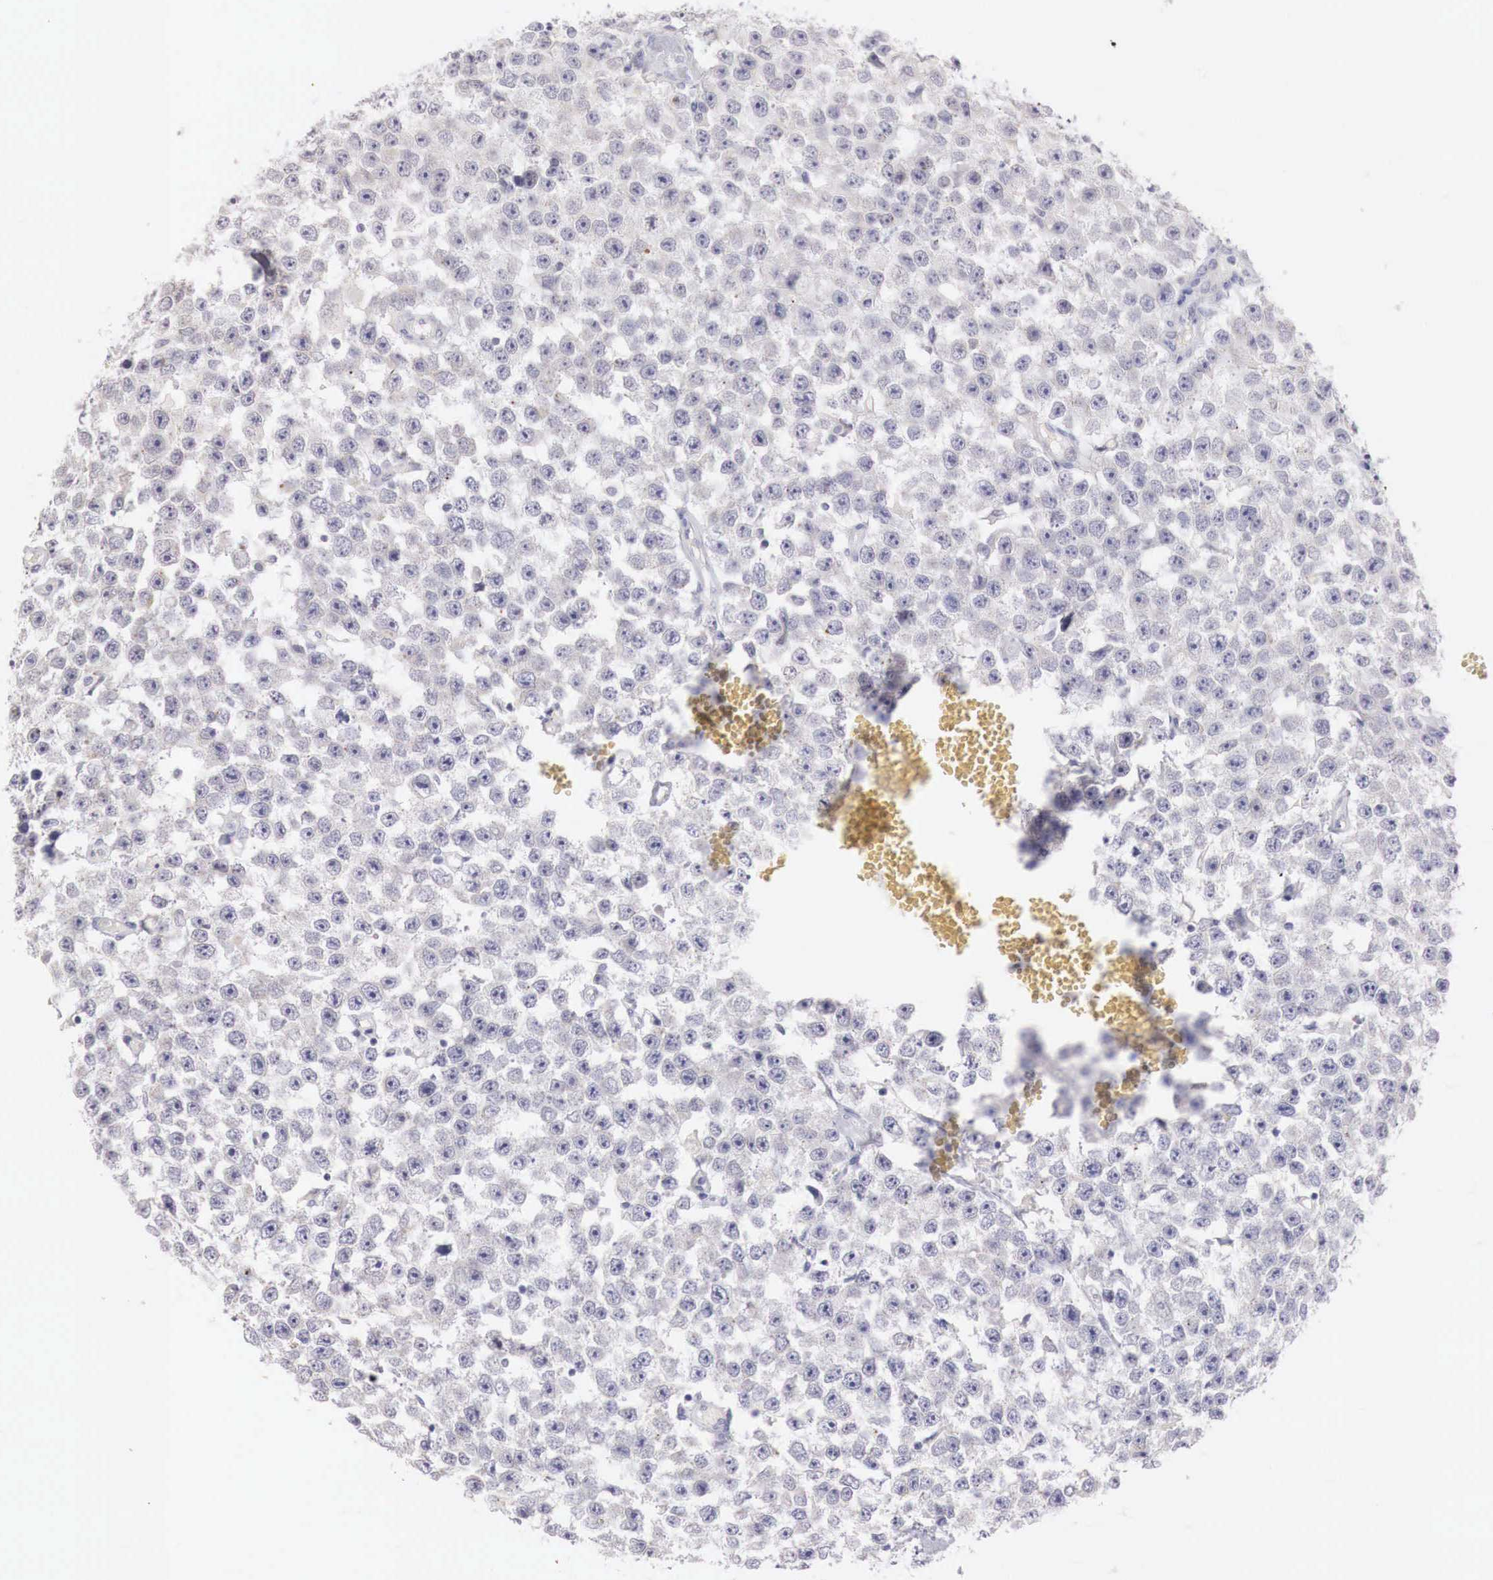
{"staining": {"intensity": "negative", "quantity": "none", "location": "none"}, "tissue": "testis cancer", "cell_type": "Tumor cells", "image_type": "cancer", "snomed": [{"axis": "morphology", "description": "Seminoma, NOS"}, {"axis": "topography", "description": "Testis"}], "caption": "Tumor cells are negative for brown protein staining in seminoma (testis).", "gene": "TRIM13", "patient": {"sex": "male", "age": 52}}